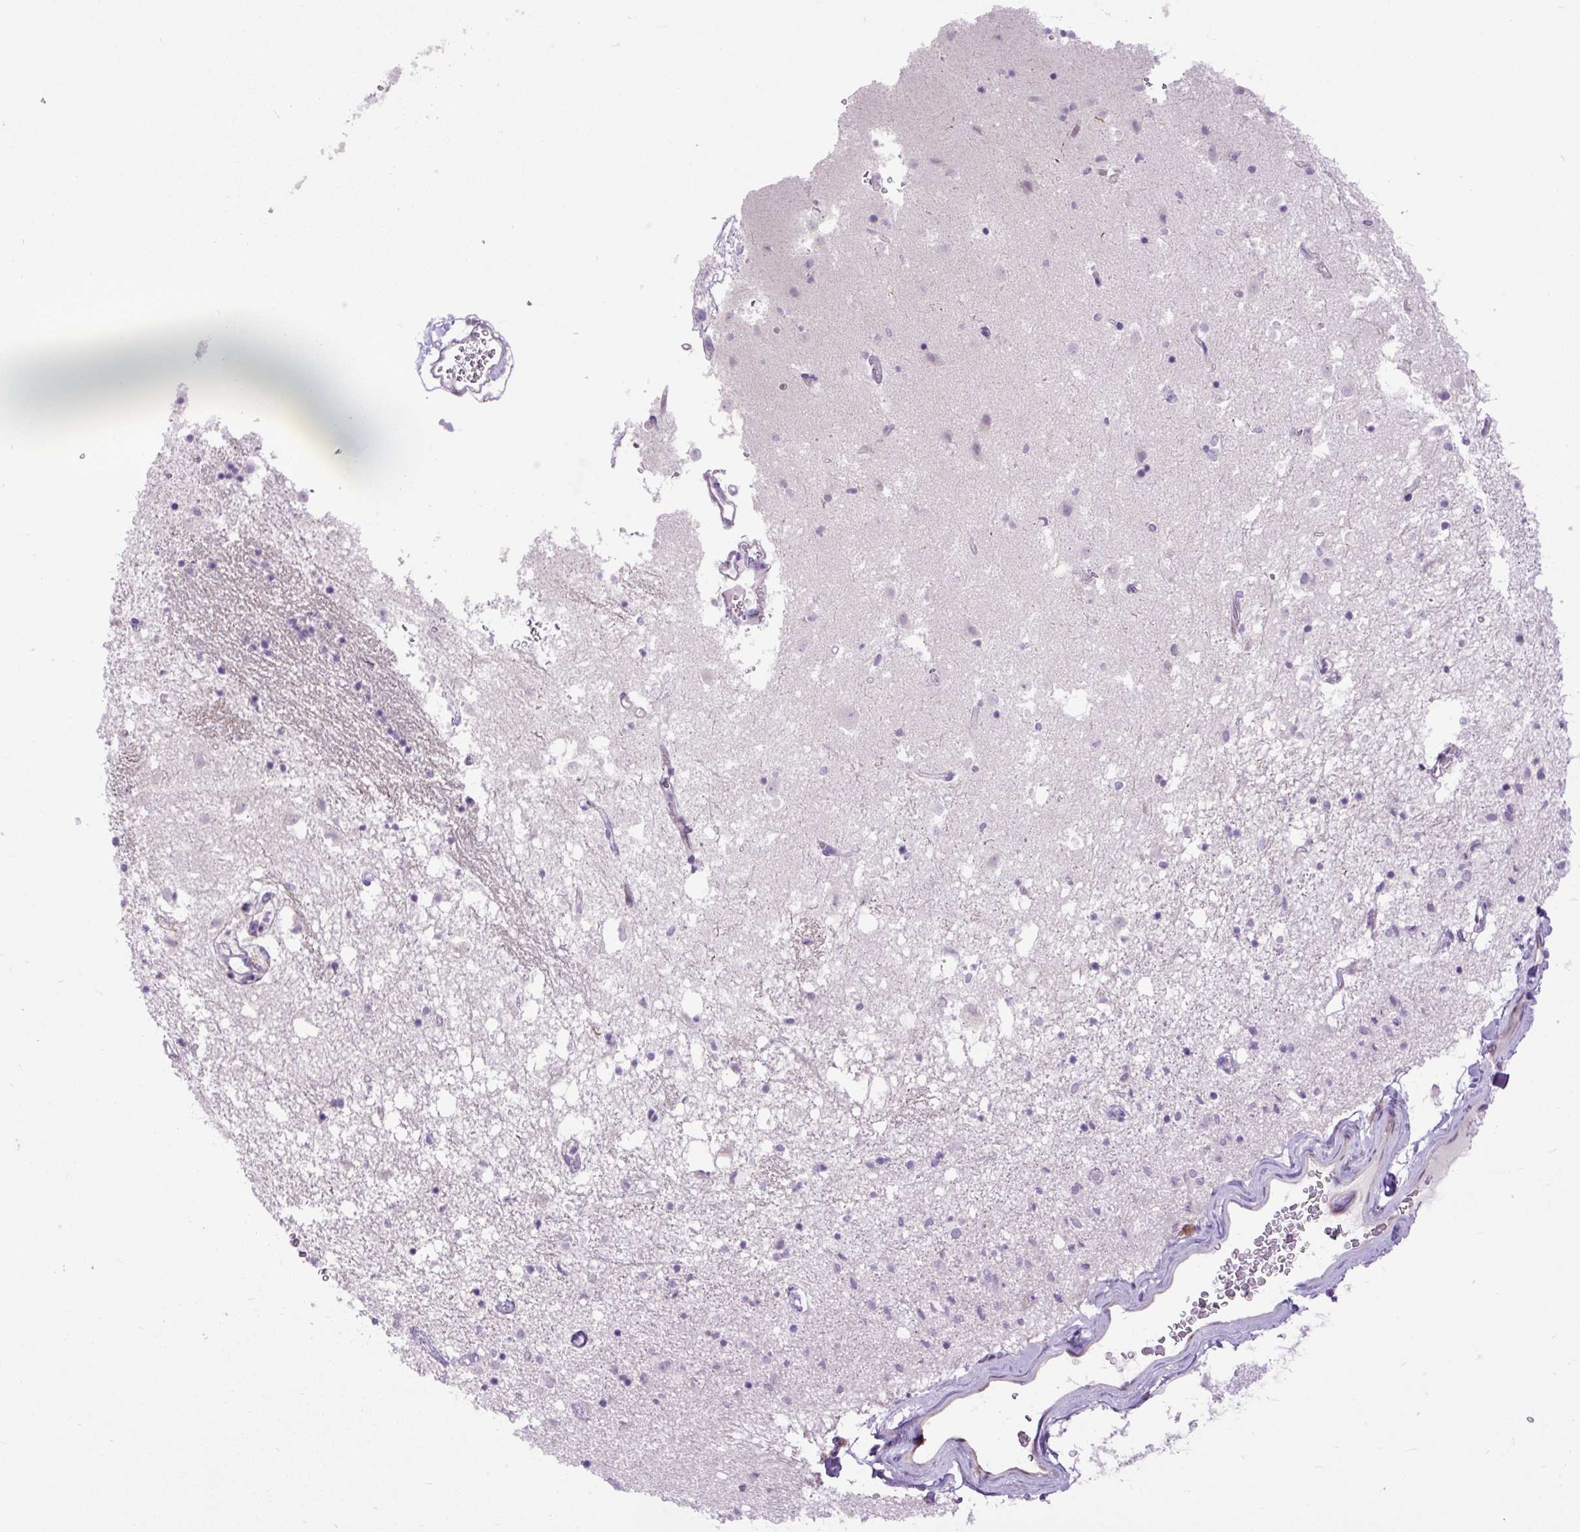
{"staining": {"intensity": "negative", "quantity": "none", "location": "none"}, "tissue": "caudate", "cell_type": "Glial cells", "image_type": "normal", "snomed": [{"axis": "morphology", "description": "Normal tissue, NOS"}, {"axis": "topography", "description": "Lateral ventricle wall"}], "caption": "DAB immunohistochemical staining of unremarkable caudate shows no significant expression in glial cells.", "gene": "ZNF197", "patient": {"sex": "male", "age": 58}}